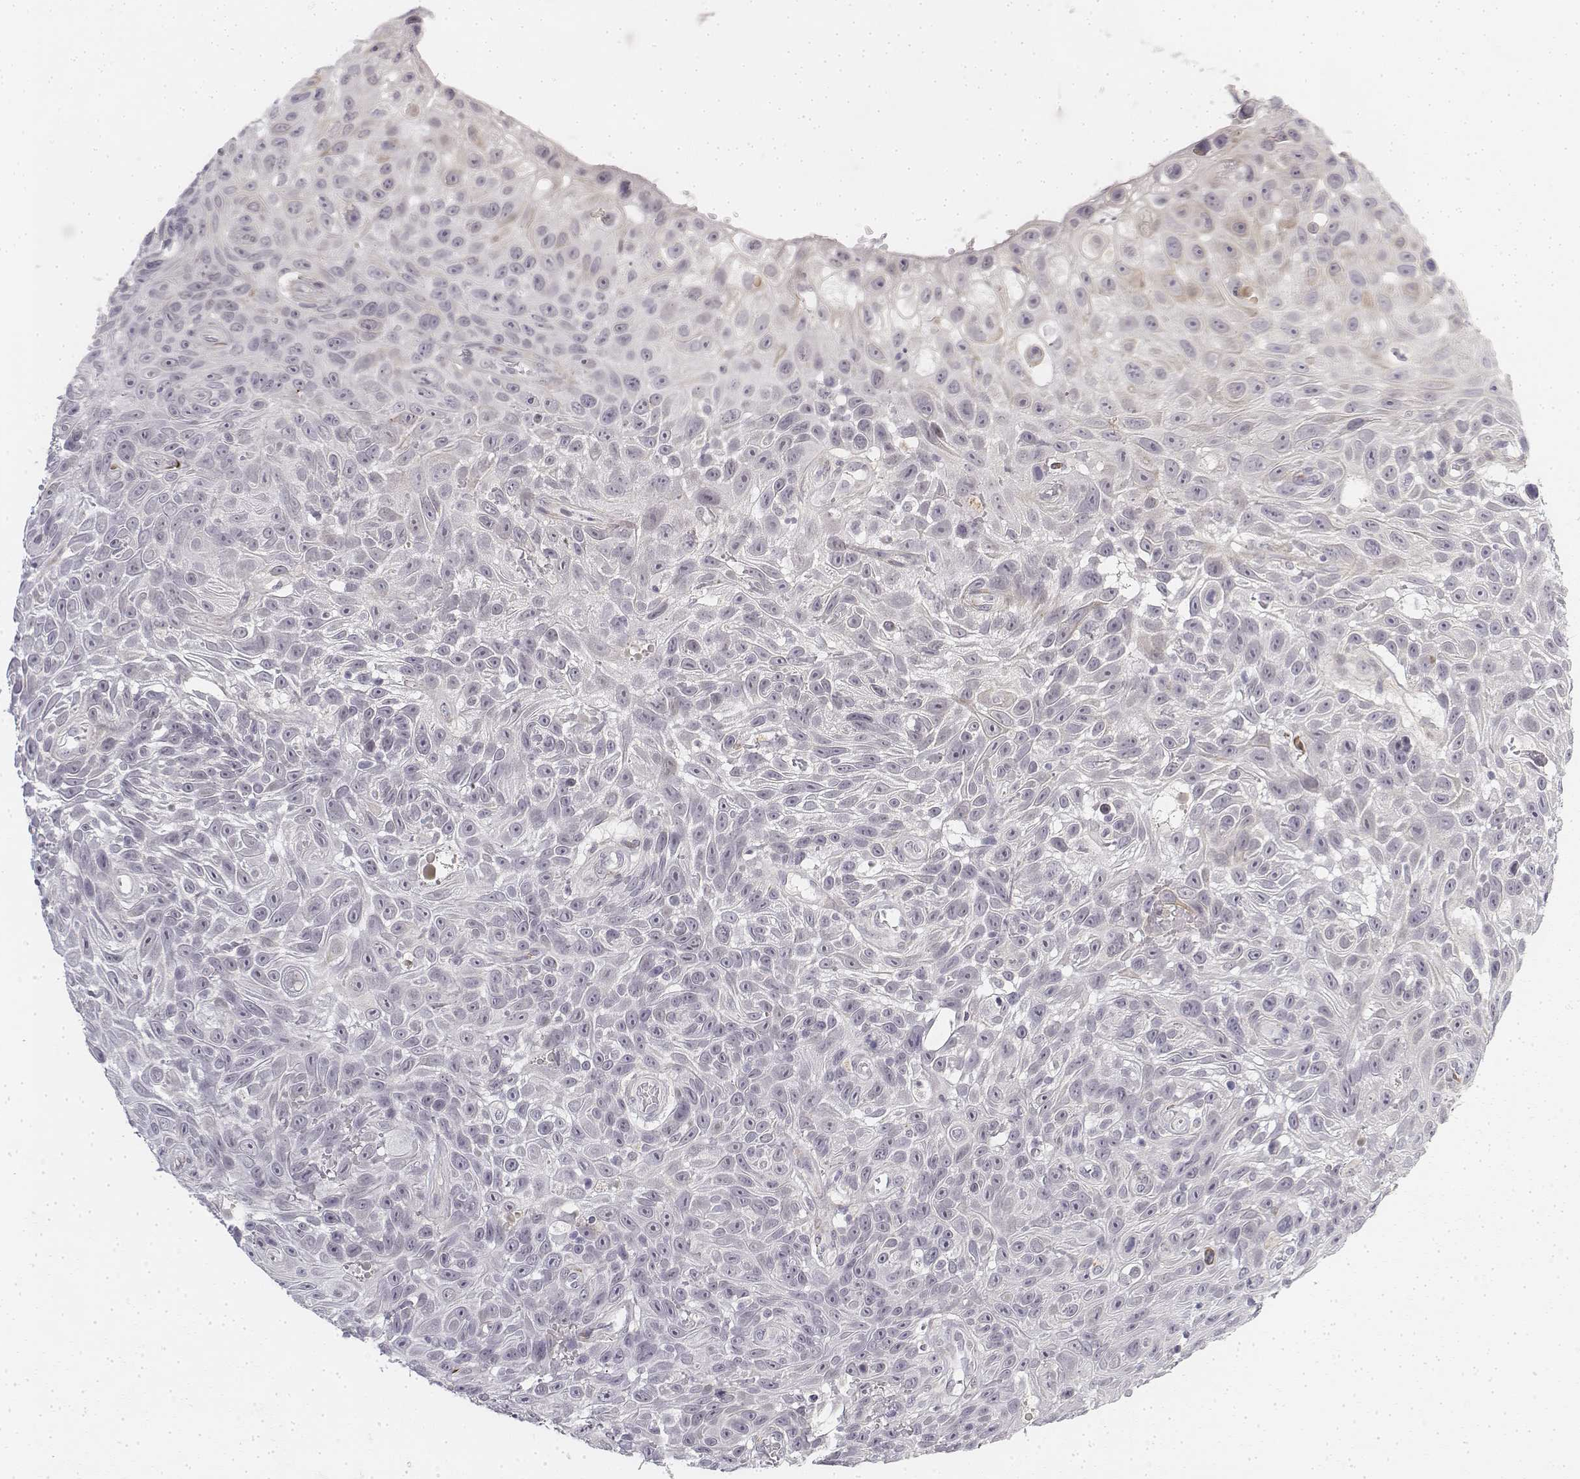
{"staining": {"intensity": "negative", "quantity": "none", "location": "none"}, "tissue": "skin cancer", "cell_type": "Tumor cells", "image_type": "cancer", "snomed": [{"axis": "morphology", "description": "Squamous cell carcinoma, NOS"}, {"axis": "topography", "description": "Skin"}], "caption": "Skin cancer (squamous cell carcinoma) was stained to show a protein in brown. There is no significant staining in tumor cells. (DAB (3,3'-diaminobenzidine) immunohistochemistry visualized using brightfield microscopy, high magnification).", "gene": "KRT84", "patient": {"sex": "male", "age": 82}}